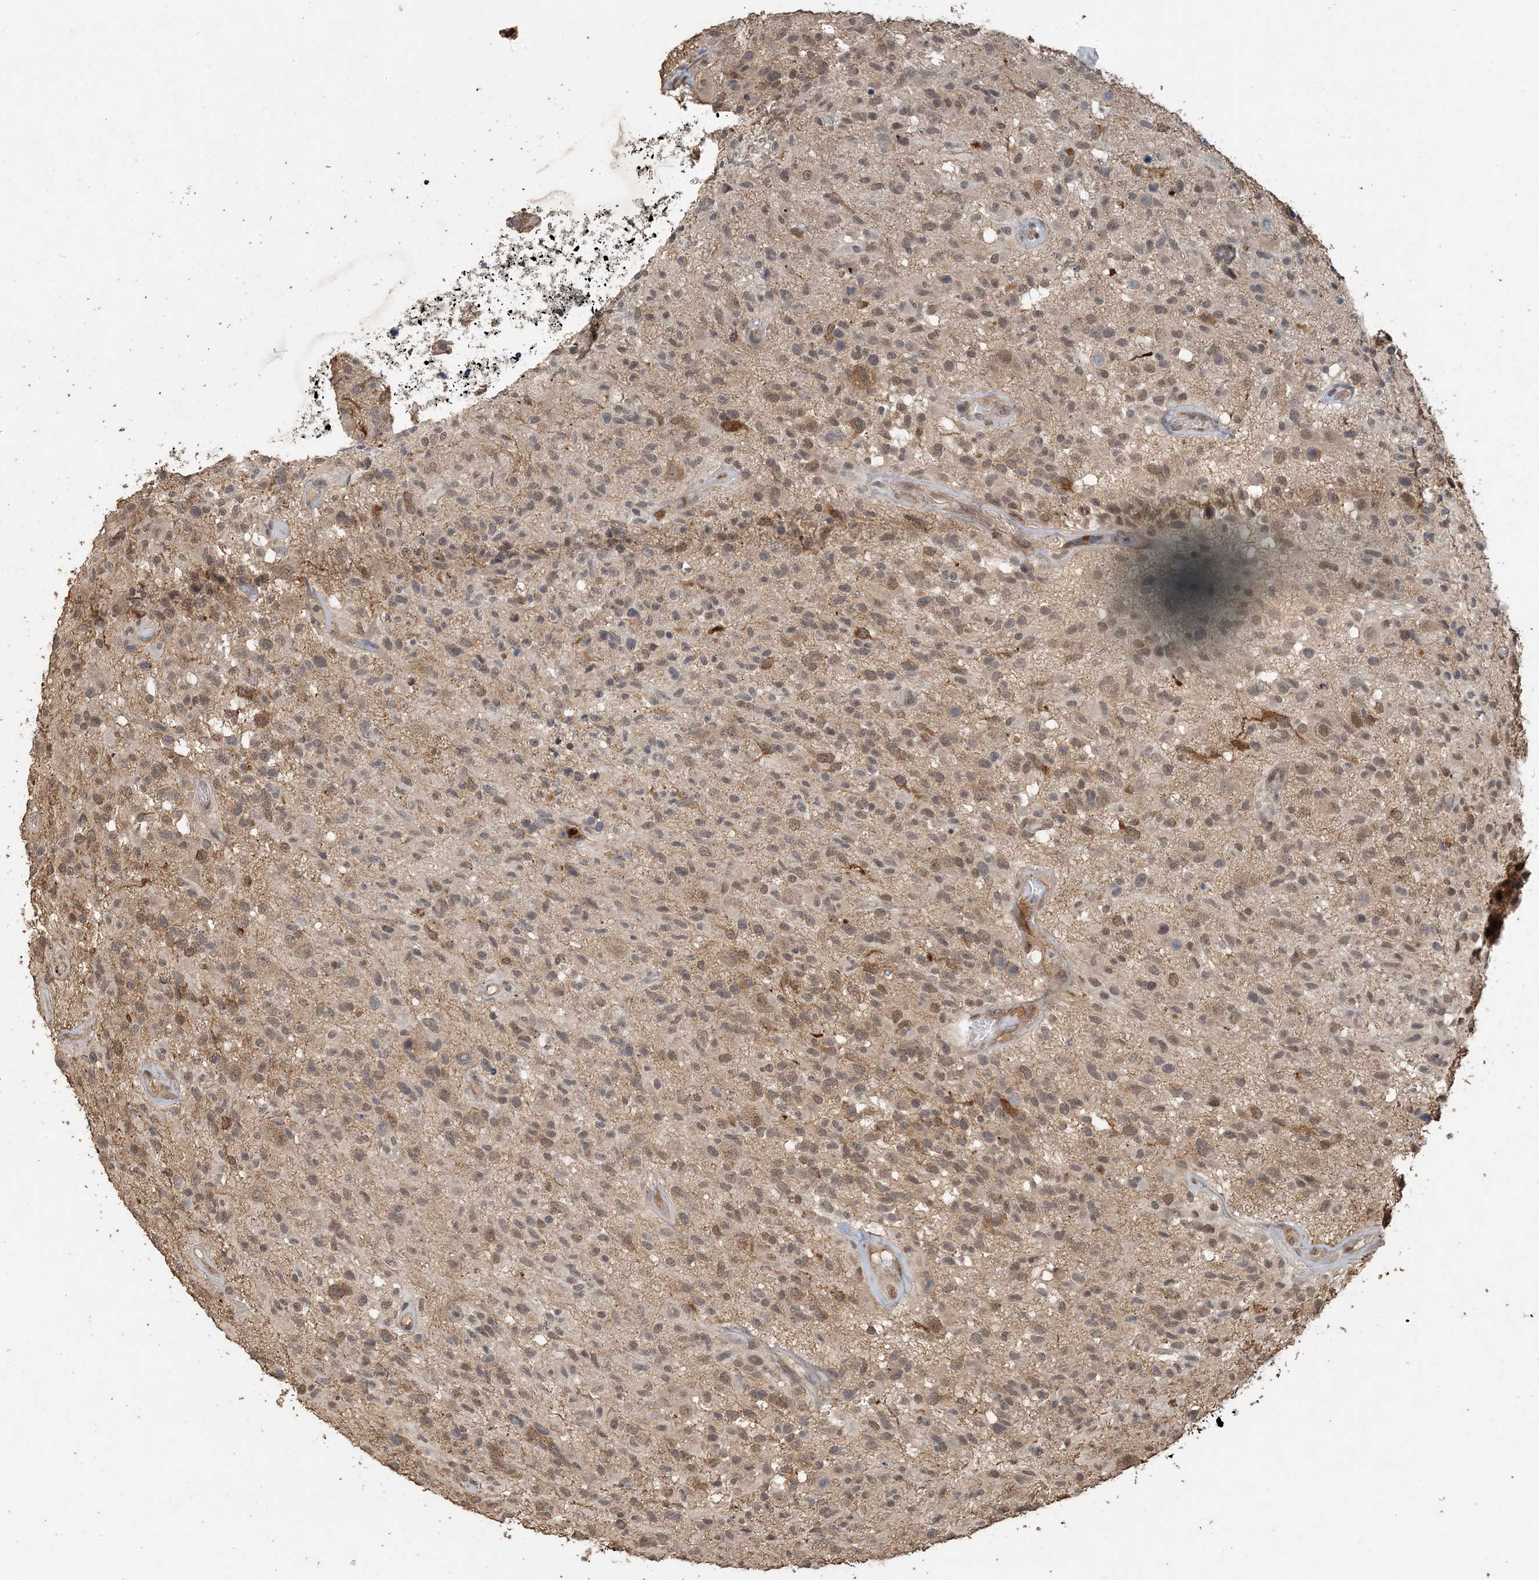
{"staining": {"intensity": "moderate", "quantity": "25%-75%", "location": "cytoplasmic/membranous,nuclear"}, "tissue": "glioma", "cell_type": "Tumor cells", "image_type": "cancer", "snomed": [{"axis": "morphology", "description": "Glioma, malignant, High grade"}, {"axis": "morphology", "description": "Glioblastoma, NOS"}, {"axis": "topography", "description": "Brain"}], "caption": "This is an image of immunohistochemistry (IHC) staining of glioma, which shows moderate staining in the cytoplasmic/membranous and nuclear of tumor cells.", "gene": "ZC3H12A", "patient": {"sex": "male", "age": 60}}